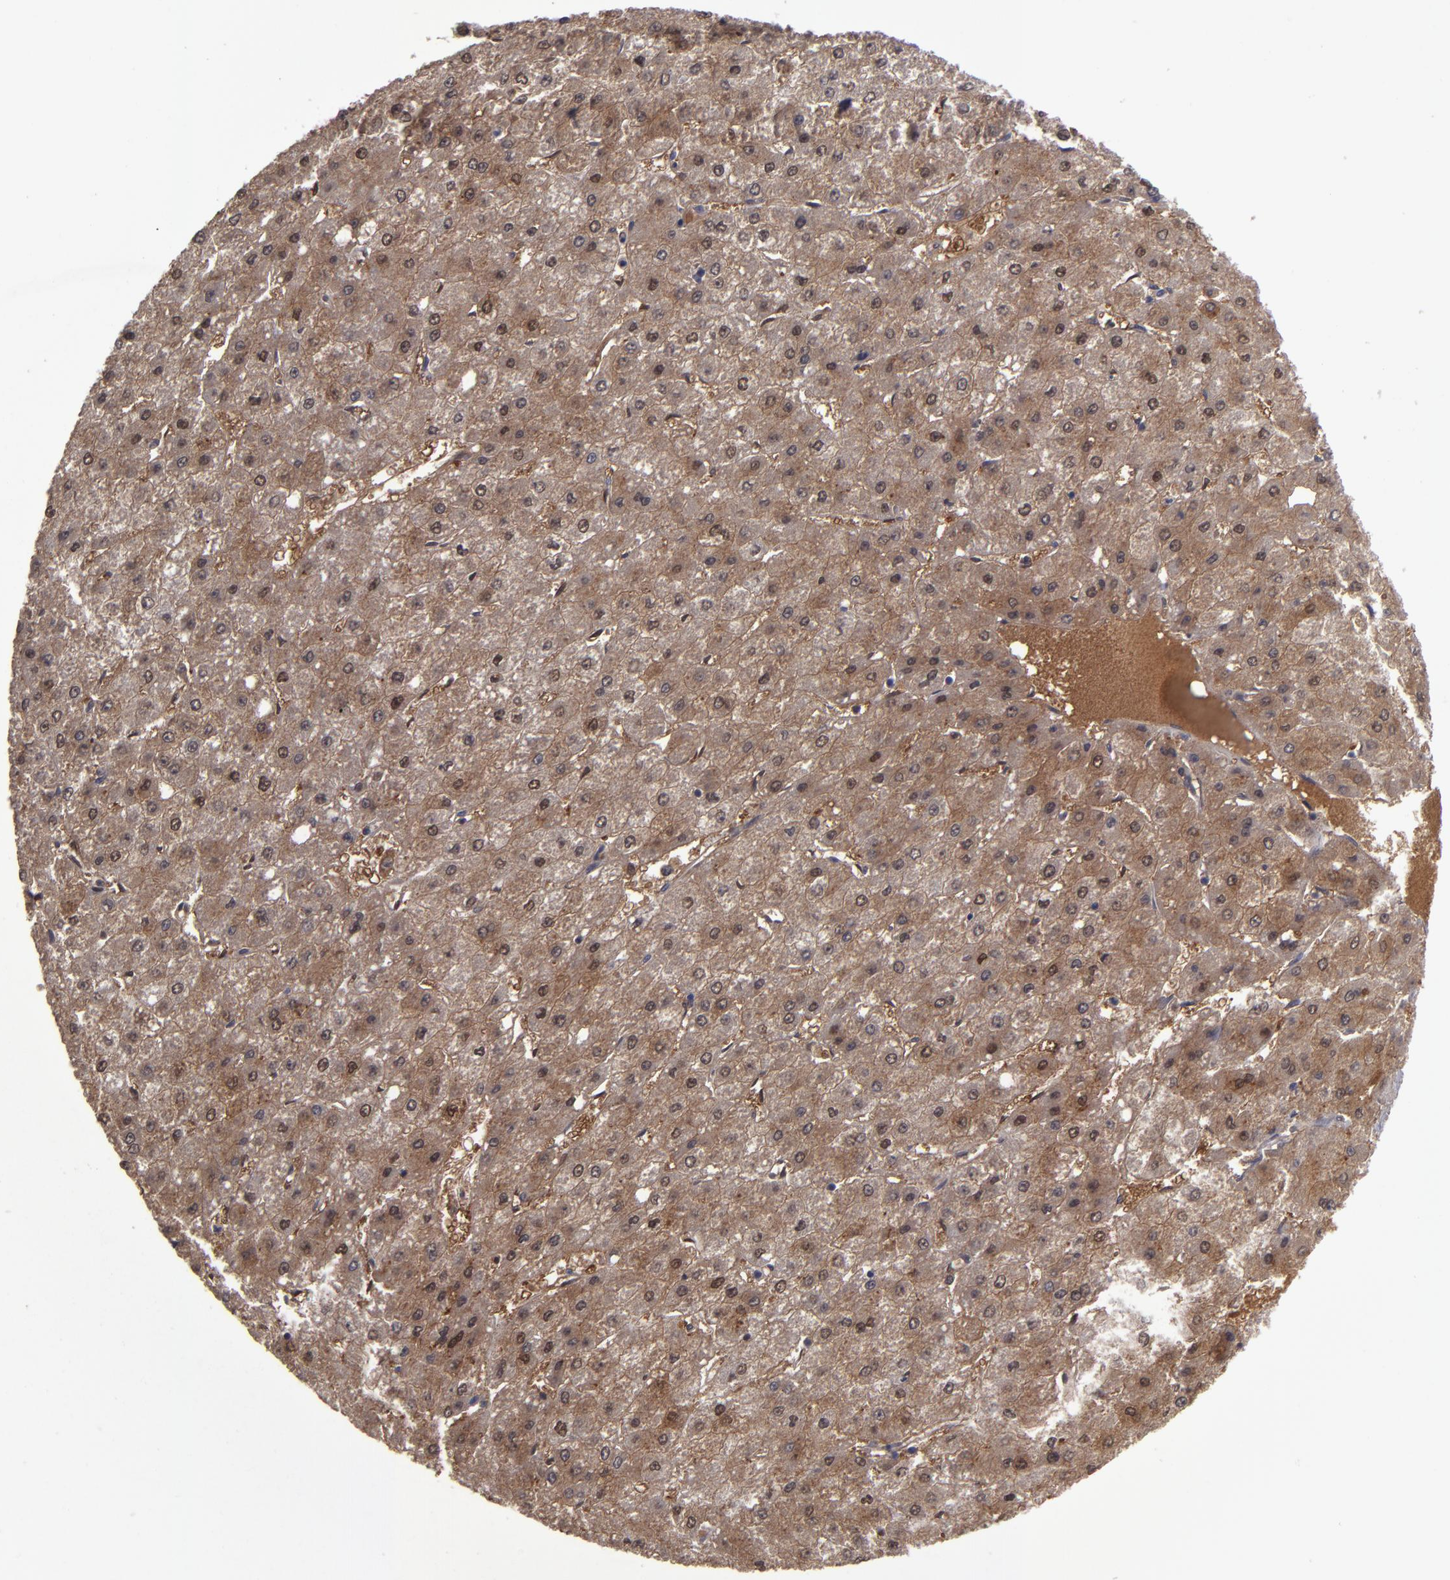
{"staining": {"intensity": "moderate", "quantity": ">75%", "location": "cytoplasmic/membranous"}, "tissue": "liver cancer", "cell_type": "Tumor cells", "image_type": "cancer", "snomed": [{"axis": "morphology", "description": "Carcinoma, Hepatocellular, NOS"}, {"axis": "topography", "description": "Liver"}], "caption": "Immunohistochemical staining of human liver hepatocellular carcinoma exhibits medium levels of moderate cytoplasmic/membranous staining in about >75% of tumor cells.", "gene": "ITIH4", "patient": {"sex": "female", "age": 52}}